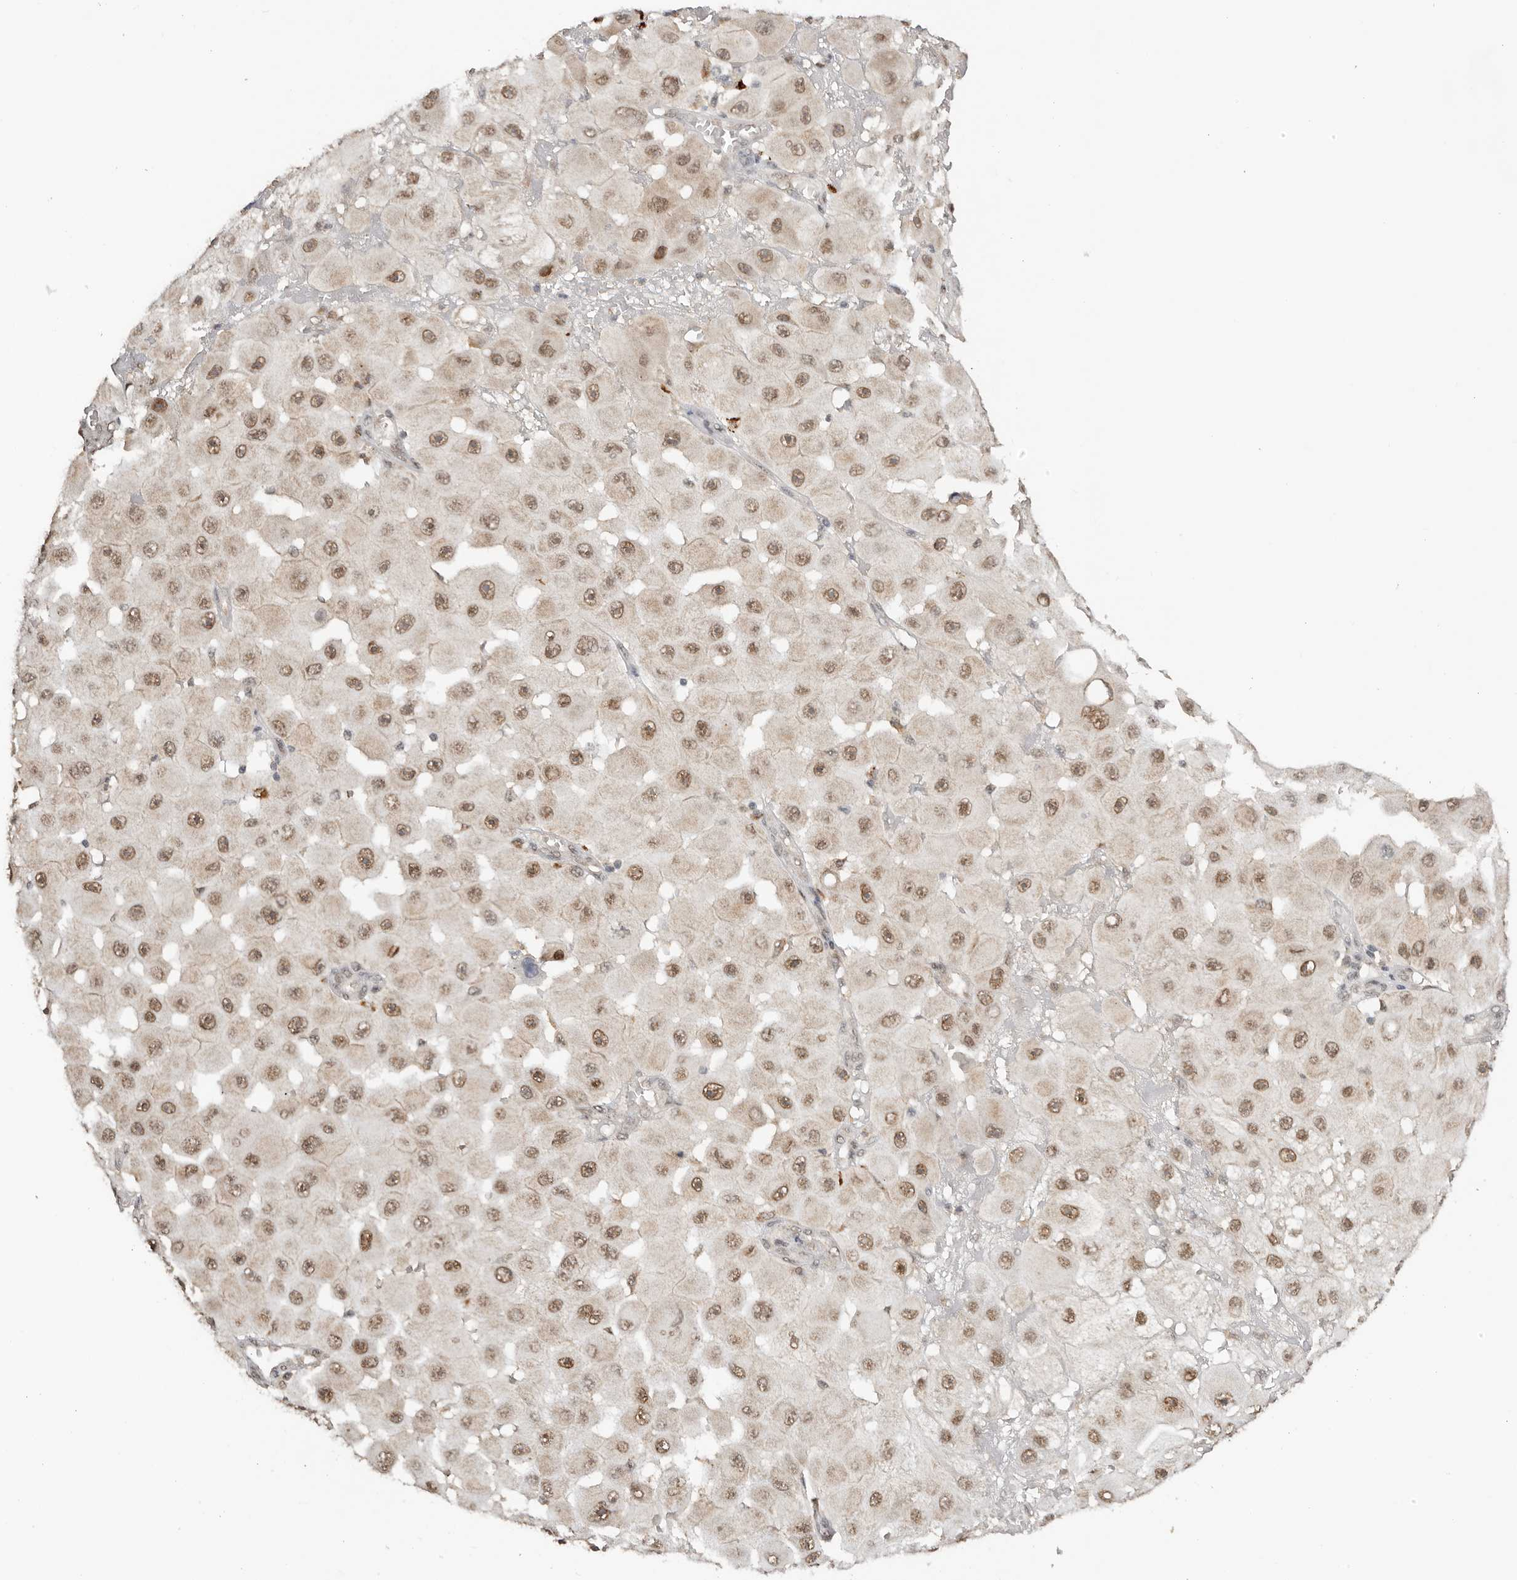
{"staining": {"intensity": "moderate", "quantity": ">75%", "location": "nuclear"}, "tissue": "melanoma", "cell_type": "Tumor cells", "image_type": "cancer", "snomed": [{"axis": "morphology", "description": "Malignant melanoma, NOS"}, {"axis": "topography", "description": "Skin"}], "caption": "Melanoma stained with a protein marker displays moderate staining in tumor cells.", "gene": "SEC14L1", "patient": {"sex": "female", "age": 81}}